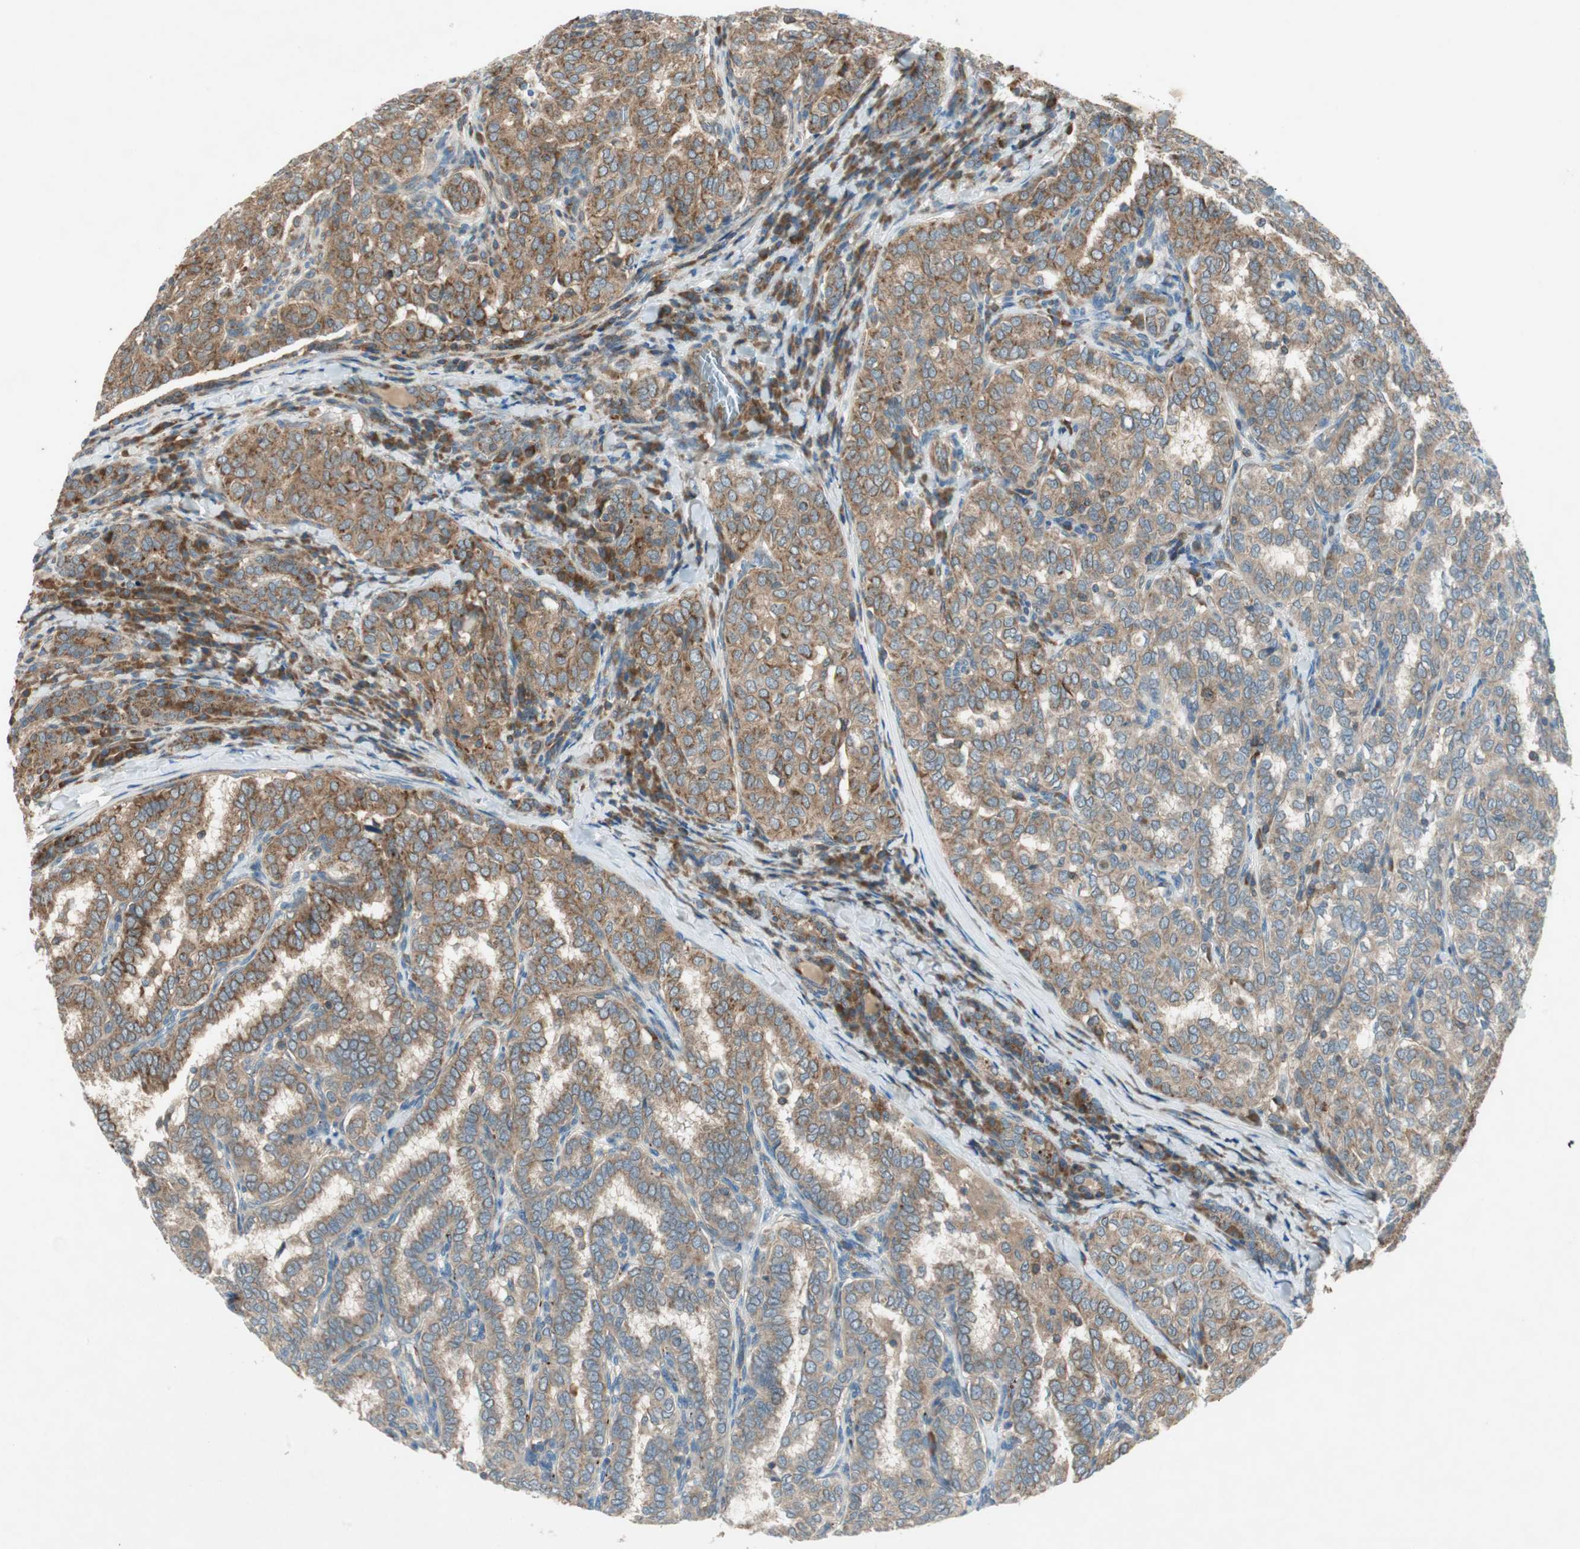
{"staining": {"intensity": "strong", "quantity": ">75%", "location": "cytoplasmic/membranous"}, "tissue": "thyroid cancer", "cell_type": "Tumor cells", "image_type": "cancer", "snomed": [{"axis": "morphology", "description": "Papillary adenocarcinoma, NOS"}, {"axis": "topography", "description": "Thyroid gland"}], "caption": "An image of human thyroid cancer (papillary adenocarcinoma) stained for a protein demonstrates strong cytoplasmic/membranous brown staining in tumor cells. The protein is shown in brown color, while the nuclei are stained blue.", "gene": "CHADL", "patient": {"sex": "female", "age": 30}}